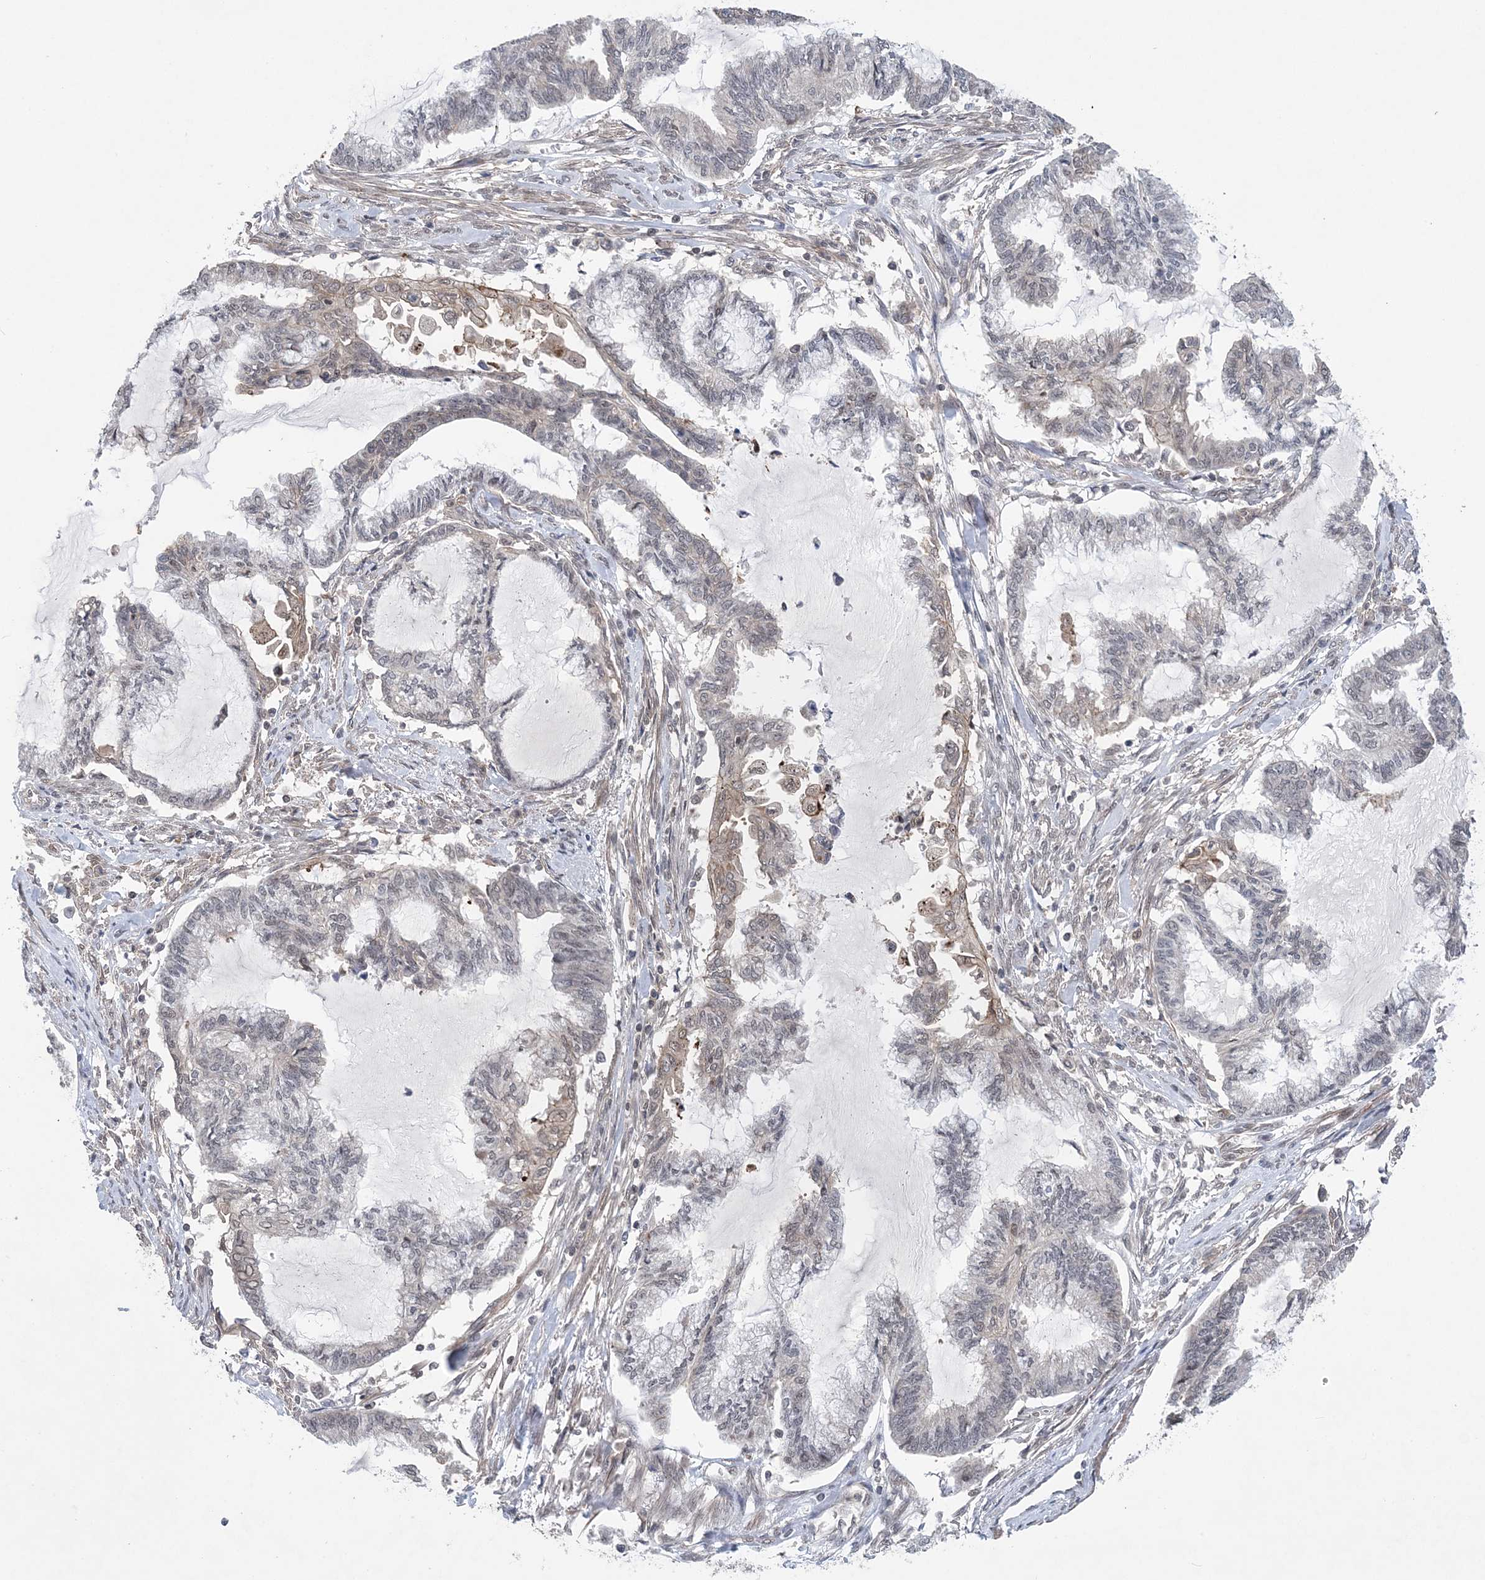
{"staining": {"intensity": "weak", "quantity": "<25%", "location": "cytoplasmic/membranous,nuclear"}, "tissue": "endometrial cancer", "cell_type": "Tumor cells", "image_type": "cancer", "snomed": [{"axis": "morphology", "description": "Adenocarcinoma, NOS"}, {"axis": "topography", "description": "Endometrium"}], "caption": "Endometrial cancer (adenocarcinoma) was stained to show a protein in brown. There is no significant expression in tumor cells.", "gene": "CCDC152", "patient": {"sex": "female", "age": 86}}